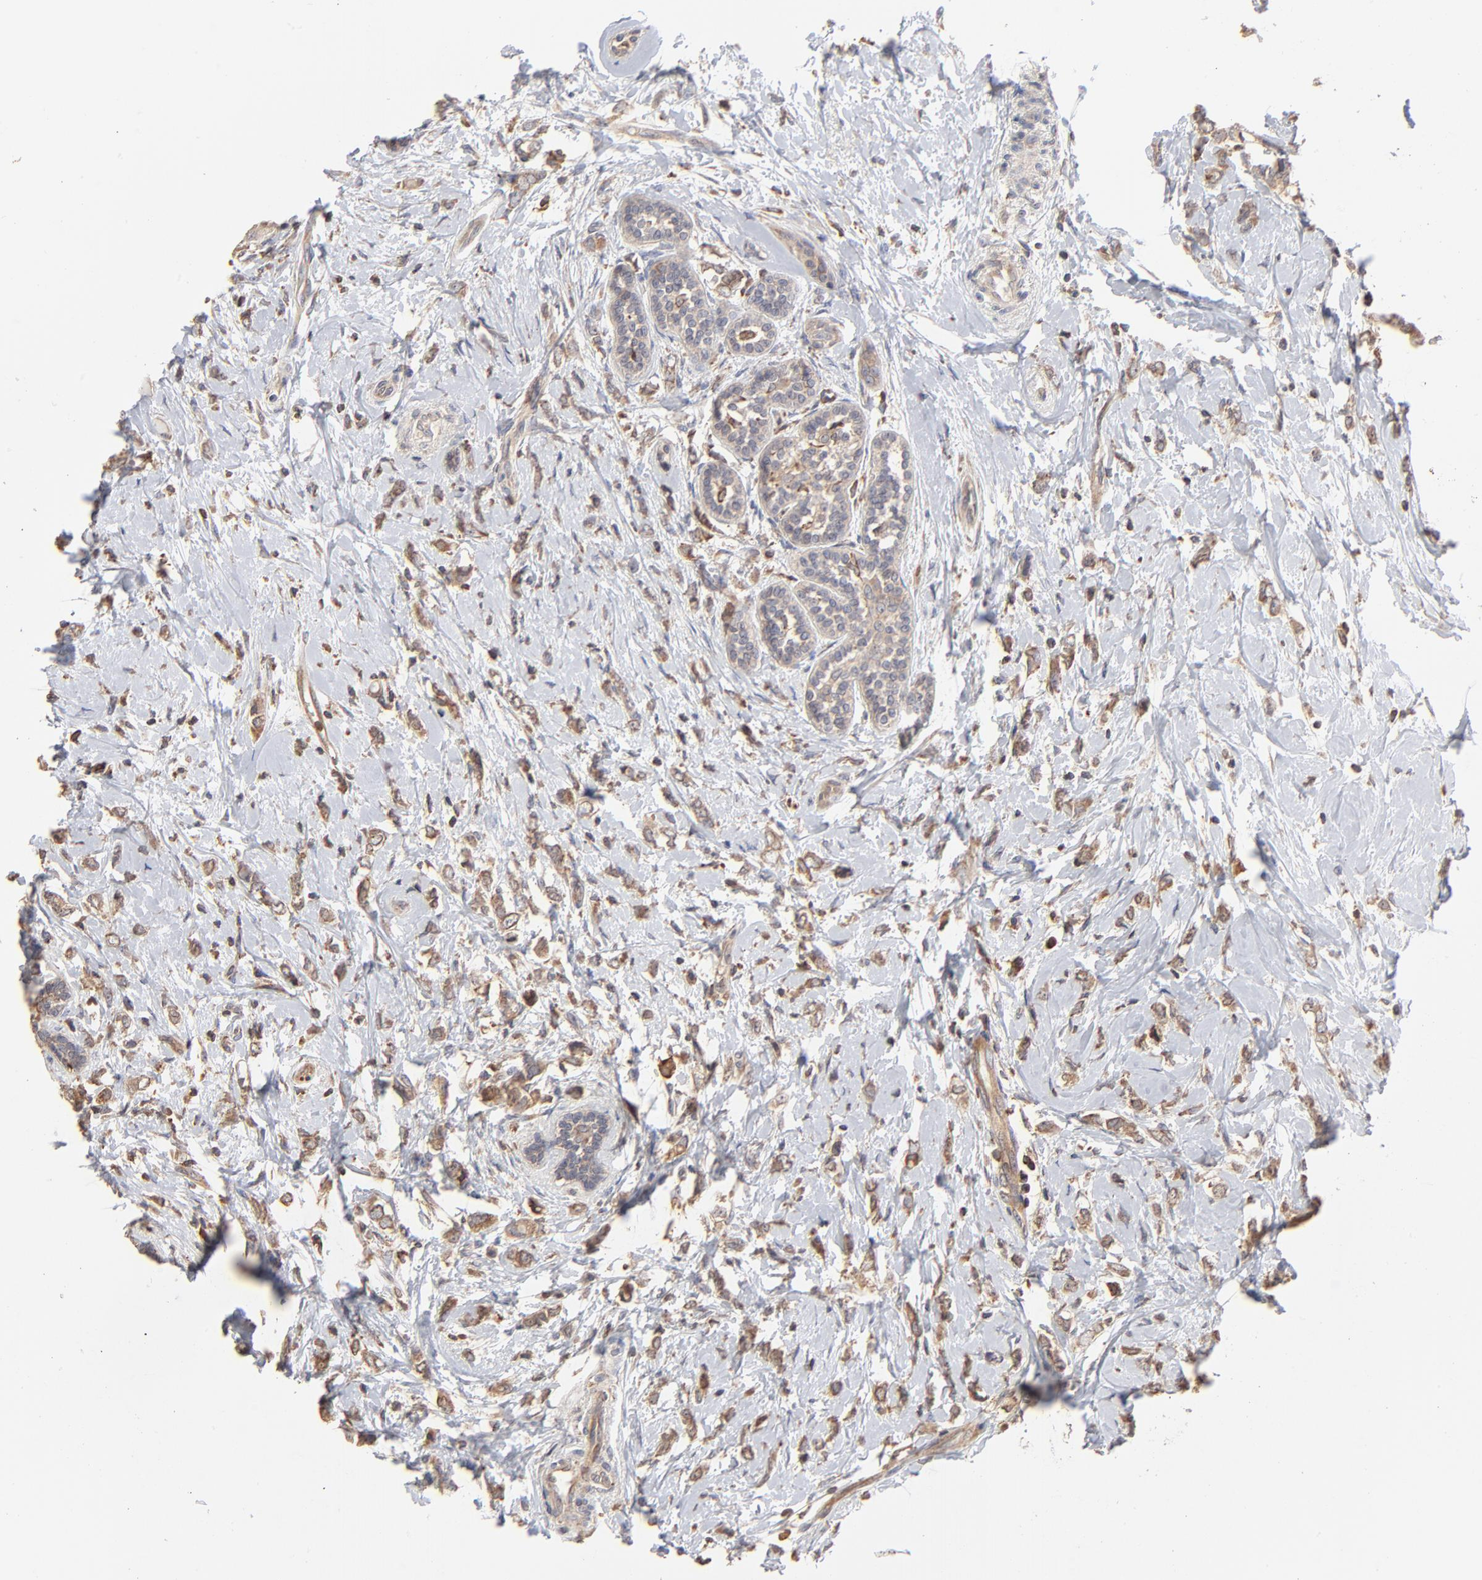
{"staining": {"intensity": "strong", "quantity": ">75%", "location": "cytoplasmic/membranous"}, "tissue": "breast cancer", "cell_type": "Tumor cells", "image_type": "cancer", "snomed": [{"axis": "morphology", "description": "Normal tissue, NOS"}, {"axis": "morphology", "description": "Lobular carcinoma"}, {"axis": "topography", "description": "Breast"}], "caption": "Protein staining displays strong cytoplasmic/membranous staining in approximately >75% of tumor cells in breast cancer (lobular carcinoma).", "gene": "RNF213", "patient": {"sex": "female", "age": 47}}